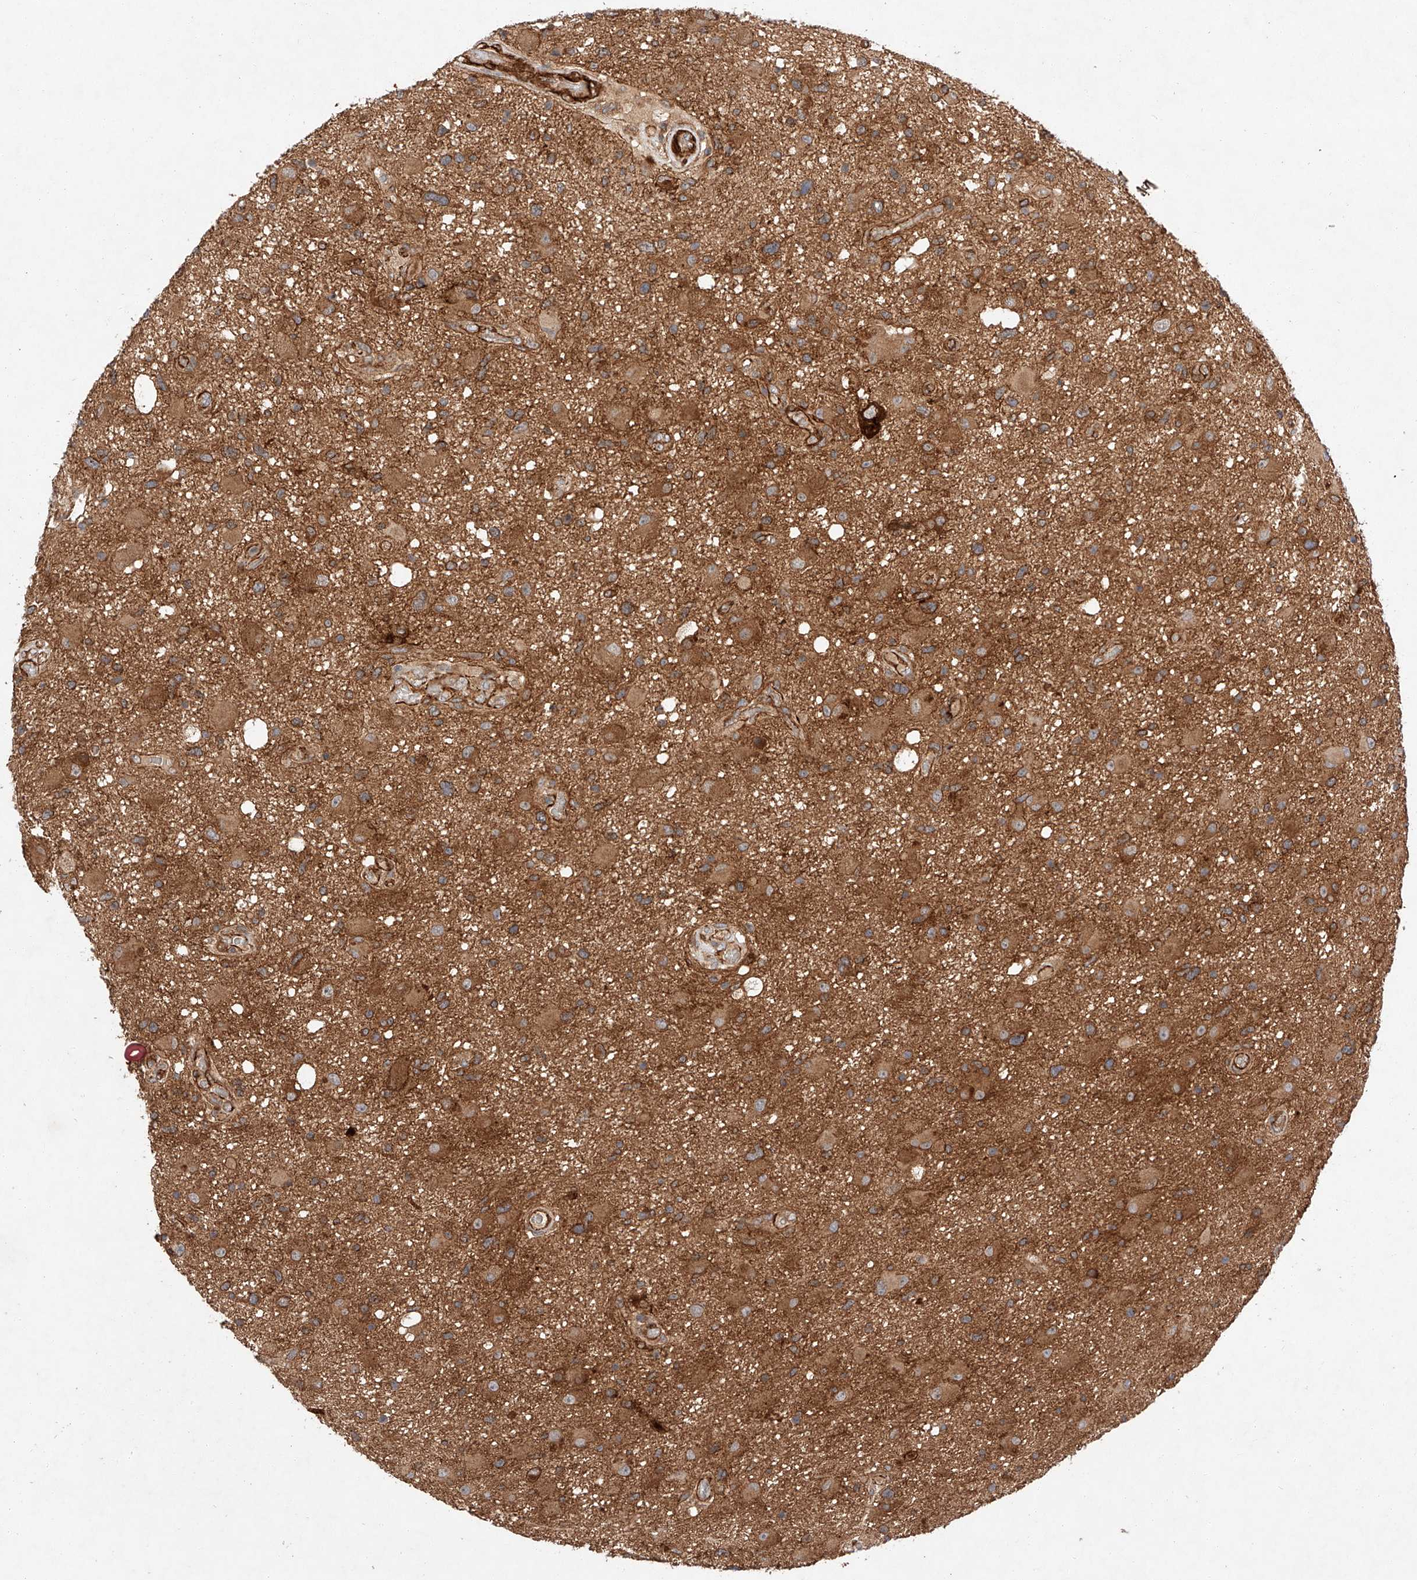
{"staining": {"intensity": "moderate", "quantity": ">75%", "location": "cytoplasmic/membranous"}, "tissue": "glioma", "cell_type": "Tumor cells", "image_type": "cancer", "snomed": [{"axis": "morphology", "description": "Glioma, malignant, High grade"}, {"axis": "topography", "description": "Brain"}], "caption": "Moderate cytoplasmic/membranous protein staining is appreciated in about >75% of tumor cells in malignant high-grade glioma.", "gene": "RAB23", "patient": {"sex": "male", "age": 33}}